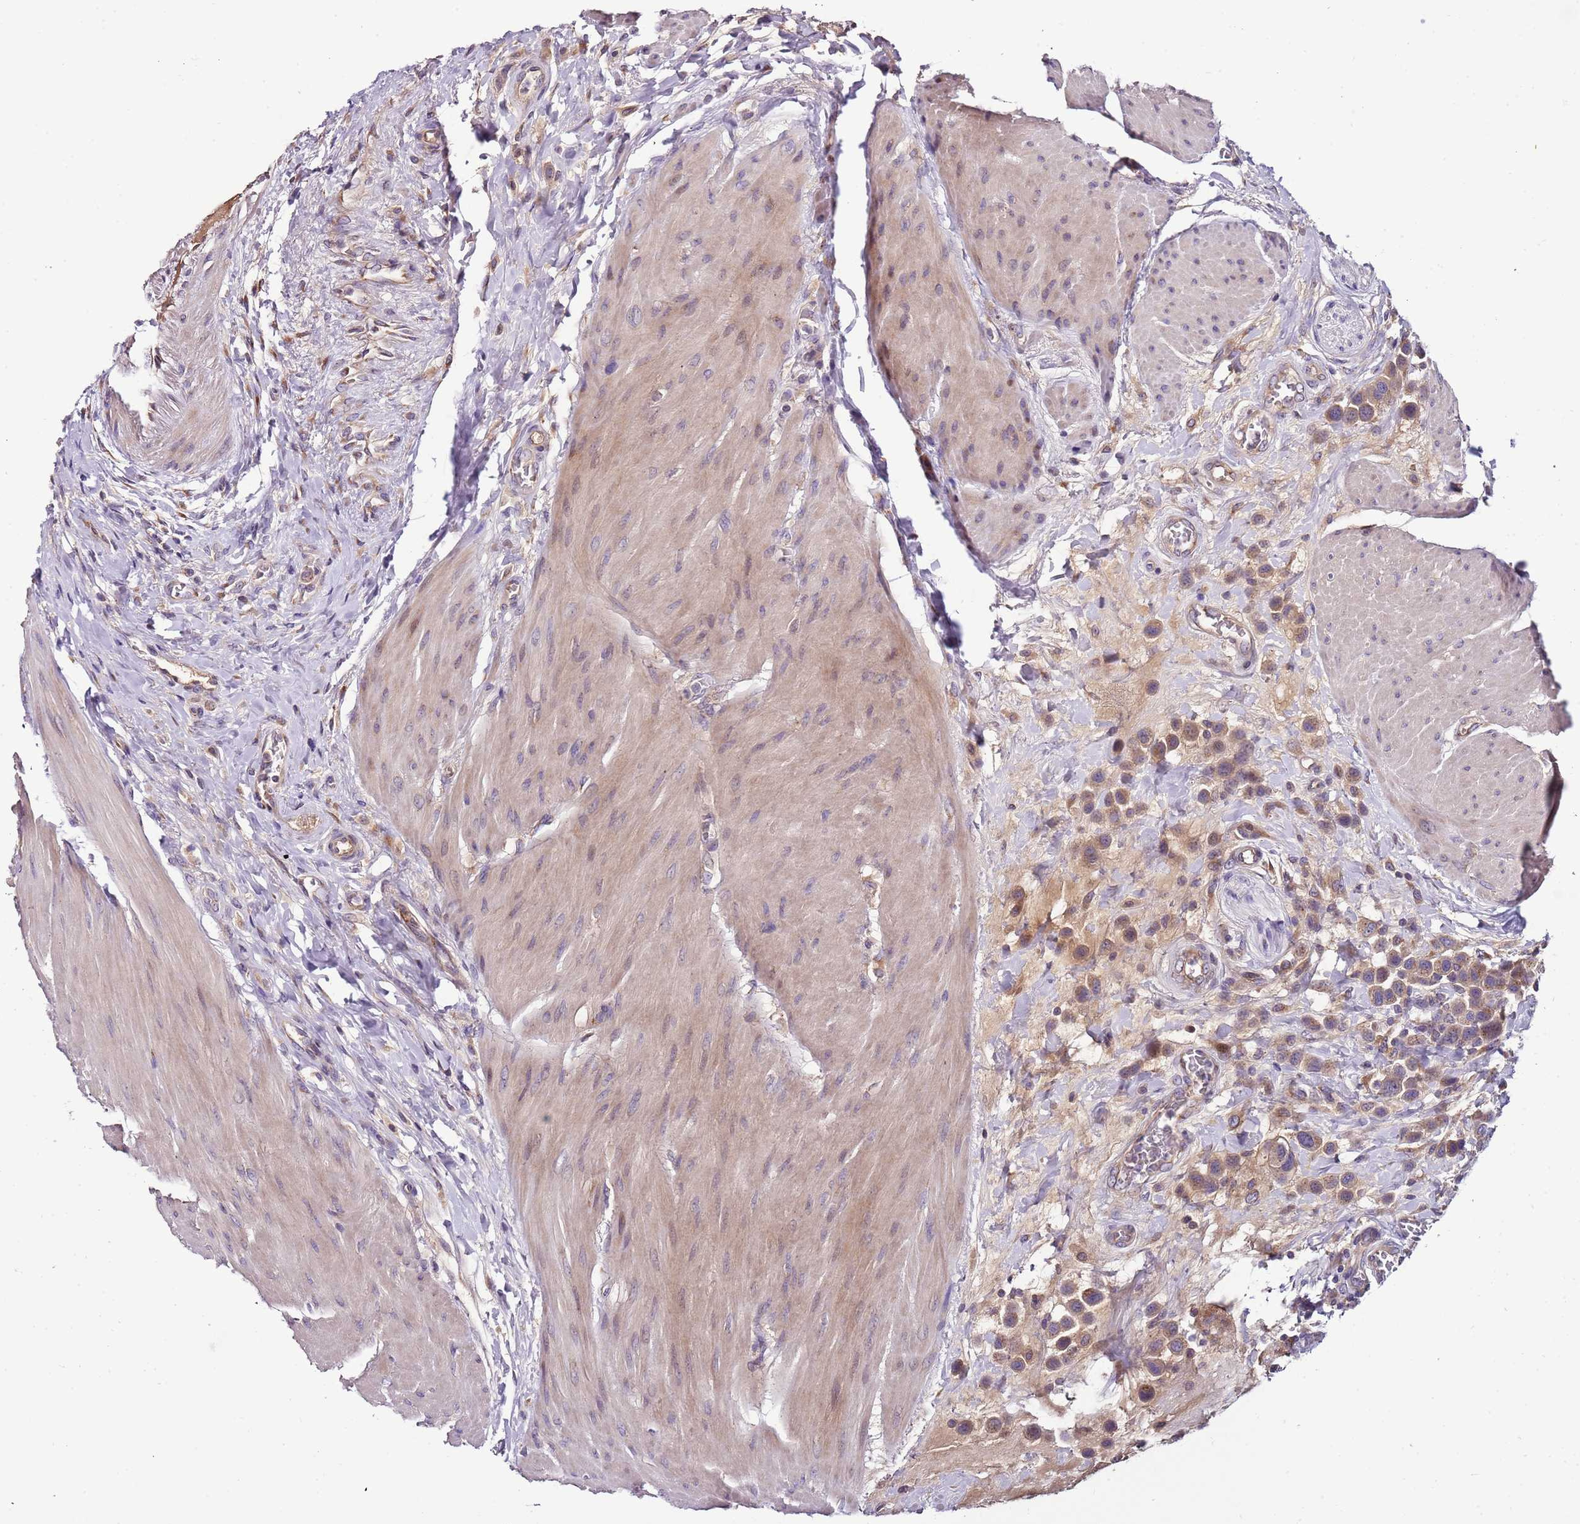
{"staining": {"intensity": "moderate", "quantity": ">75%", "location": "cytoplasmic/membranous"}, "tissue": "urothelial cancer", "cell_type": "Tumor cells", "image_type": "cancer", "snomed": [{"axis": "morphology", "description": "Urothelial carcinoma, High grade"}, {"axis": "topography", "description": "Urinary bladder"}], "caption": "A brown stain highlights moderate cytoplasmic/membranous staining of a protein in urothelial cancer tumor cells. The protein of interest is shown in brown color, while the nuclei are stained blue.", "gene": "FAM20A", "patient": {"sex": "male", "age": 50}}